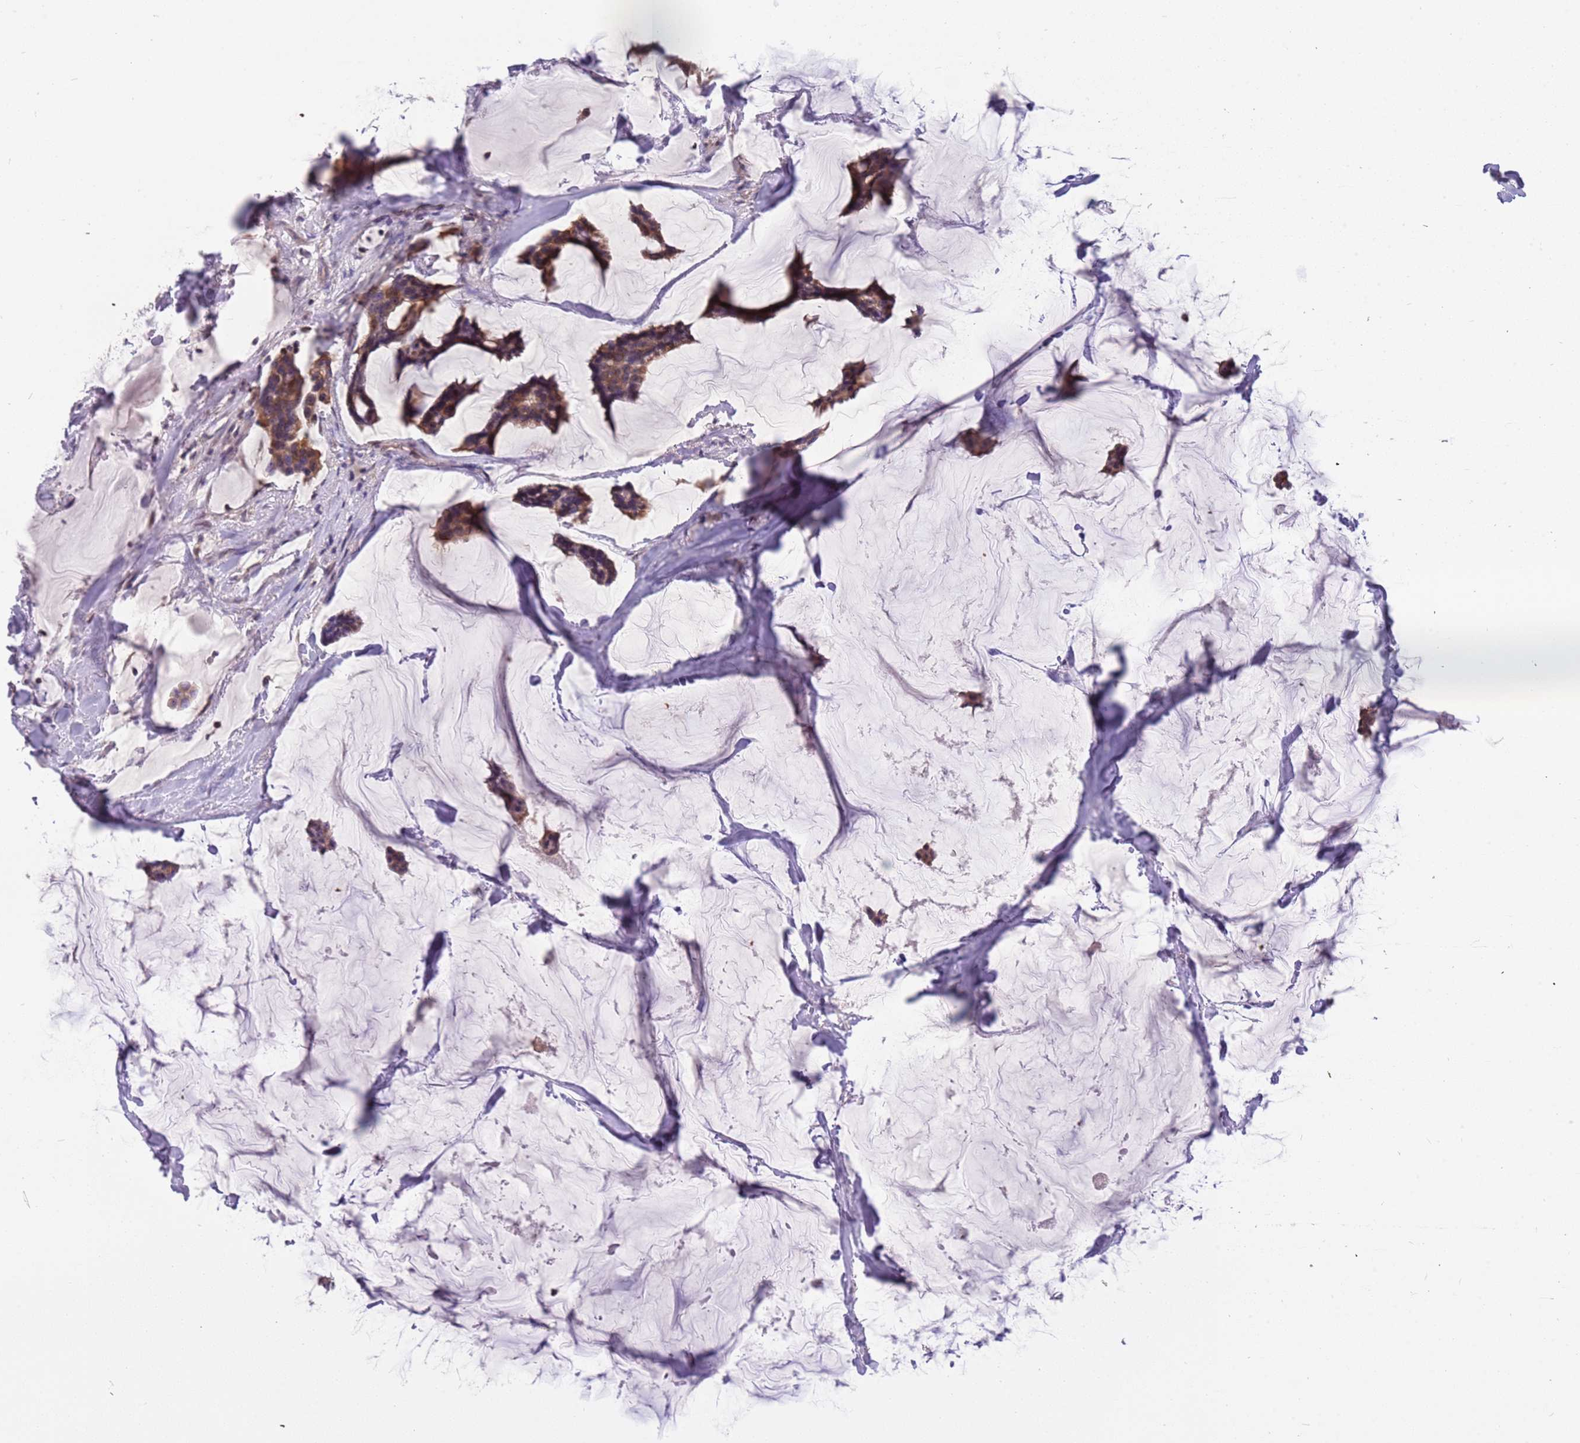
{"staining": {"intensity": "moderate", "quantity": ">75%", "location": "cytoplasmic/membranous"}, "tissue": "breast cancer", "cell_type": "Tumor cells", "image_type": "cancer", "snomed": [{"axis": "morphology", "description": "Duct carcinoma"}, {"axis": "topography", "description": "Breast"}], "caption": "Immunohistochemistry (IHC) histopathology image of neoplastic tissue: human breast infiltrating ductal carcinoma stained using immunohistochemistry (IHC) shows medium levels of moderate protein expression localized specifically in the cytoplasmic/membranous of tumor cells, appearing as a cytoplasmic/membranous brown color.", "gene": "ARHGEF5", "patient": {"sex": "female", "age": 93}}